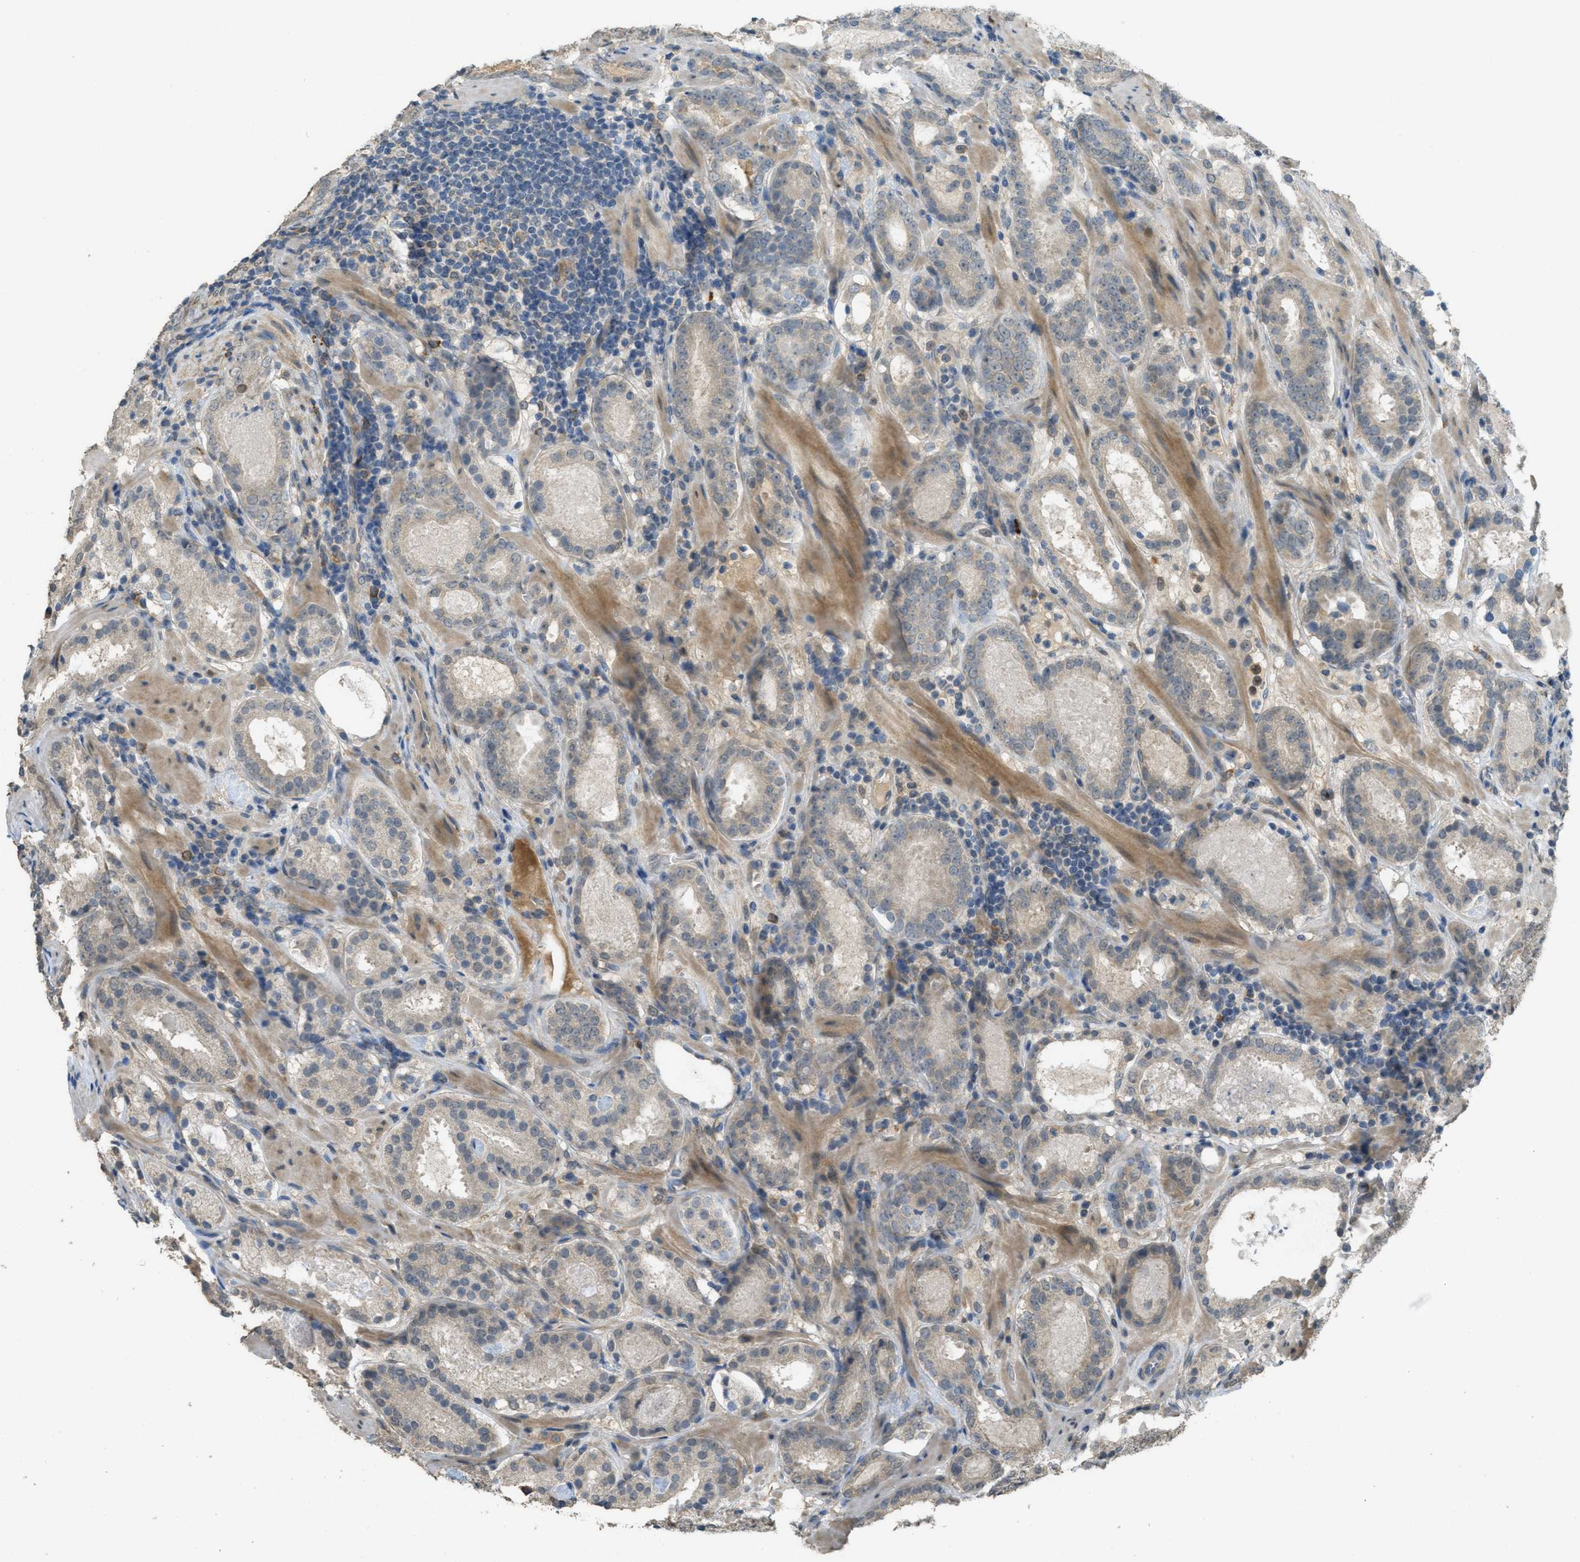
{"staining": {"intensity": "weak", "quantity": "<25%", "location": "cytoplasmic/membranous"}, "tissue": "prostate cancer", "cell_type": "Tumor cells", "image_type": "cancer", "snomed": [{"axis": "morphology", "description": "Adenocarcinoma, Low grade"}, {"axis": "topography", "description": "Prostate"}], "caption": "The histopathology image exhibits no significant staining in tumor cells of prostate cancer.", "gene": "IGF2BP2", "patient": {"sex": "male", "age": 69}}